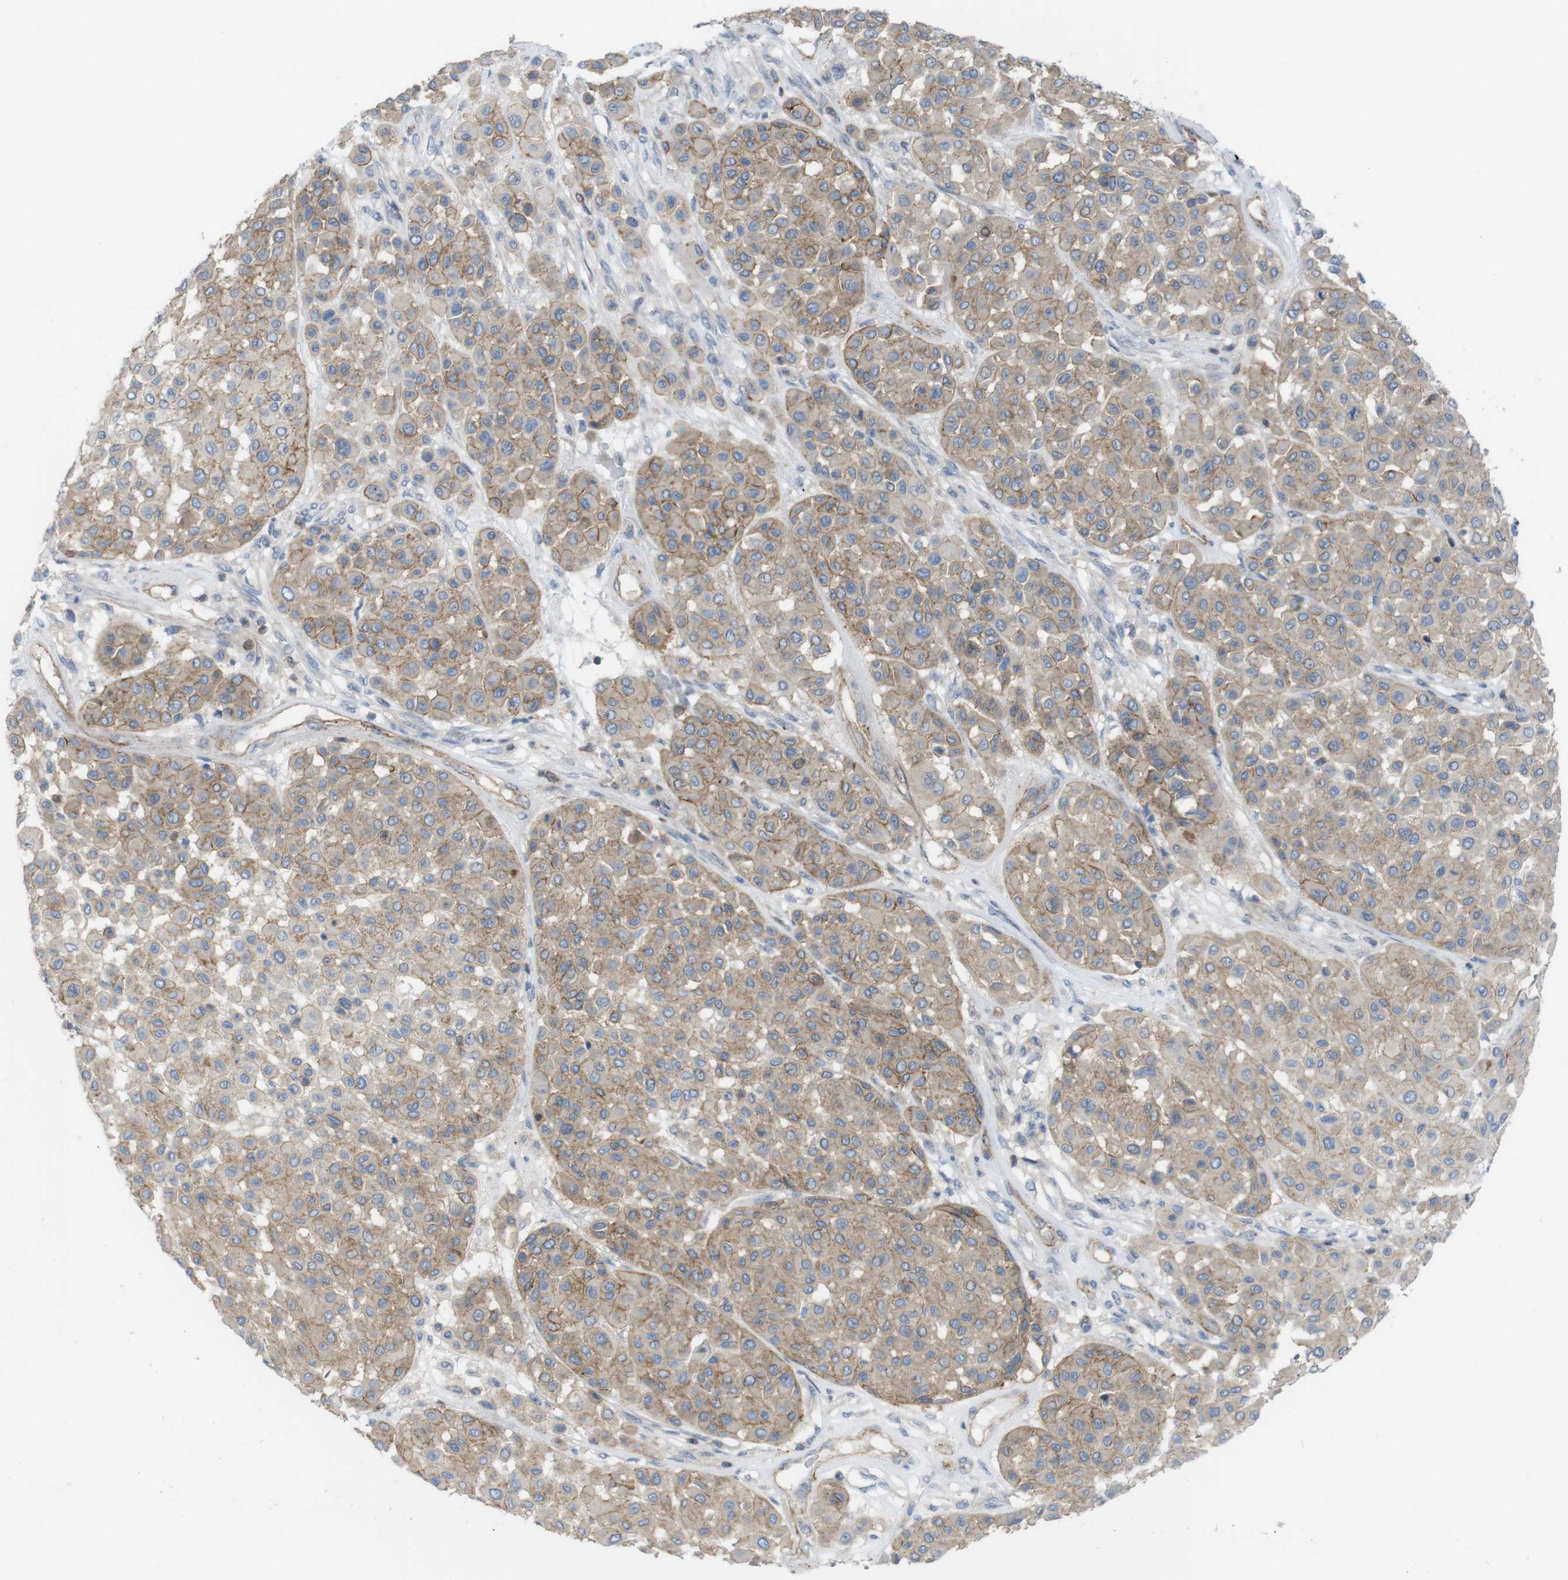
{"staining": {"intensity": "moderate", "quantity": ">75%", "location": "cytoplasmic/membranous"}, "tissue": "melanoma", "cell_type": "Tumor cells", "image_type": "cancer", "snomed": [{"axis": "morphology", "description": "Malignant melanoma, Metastatic site"}, {"axis": "topography", "description": "Soft tissue"}], "caption": "IHC photomicrograph of human melanoma stained for a protein (brown), which shows medium levels of moderate cytoplasmic/membranous expression in about >75% of tumor cells.", "gene": "PREX2", "patient": {"sex": "male", "age": 41}}